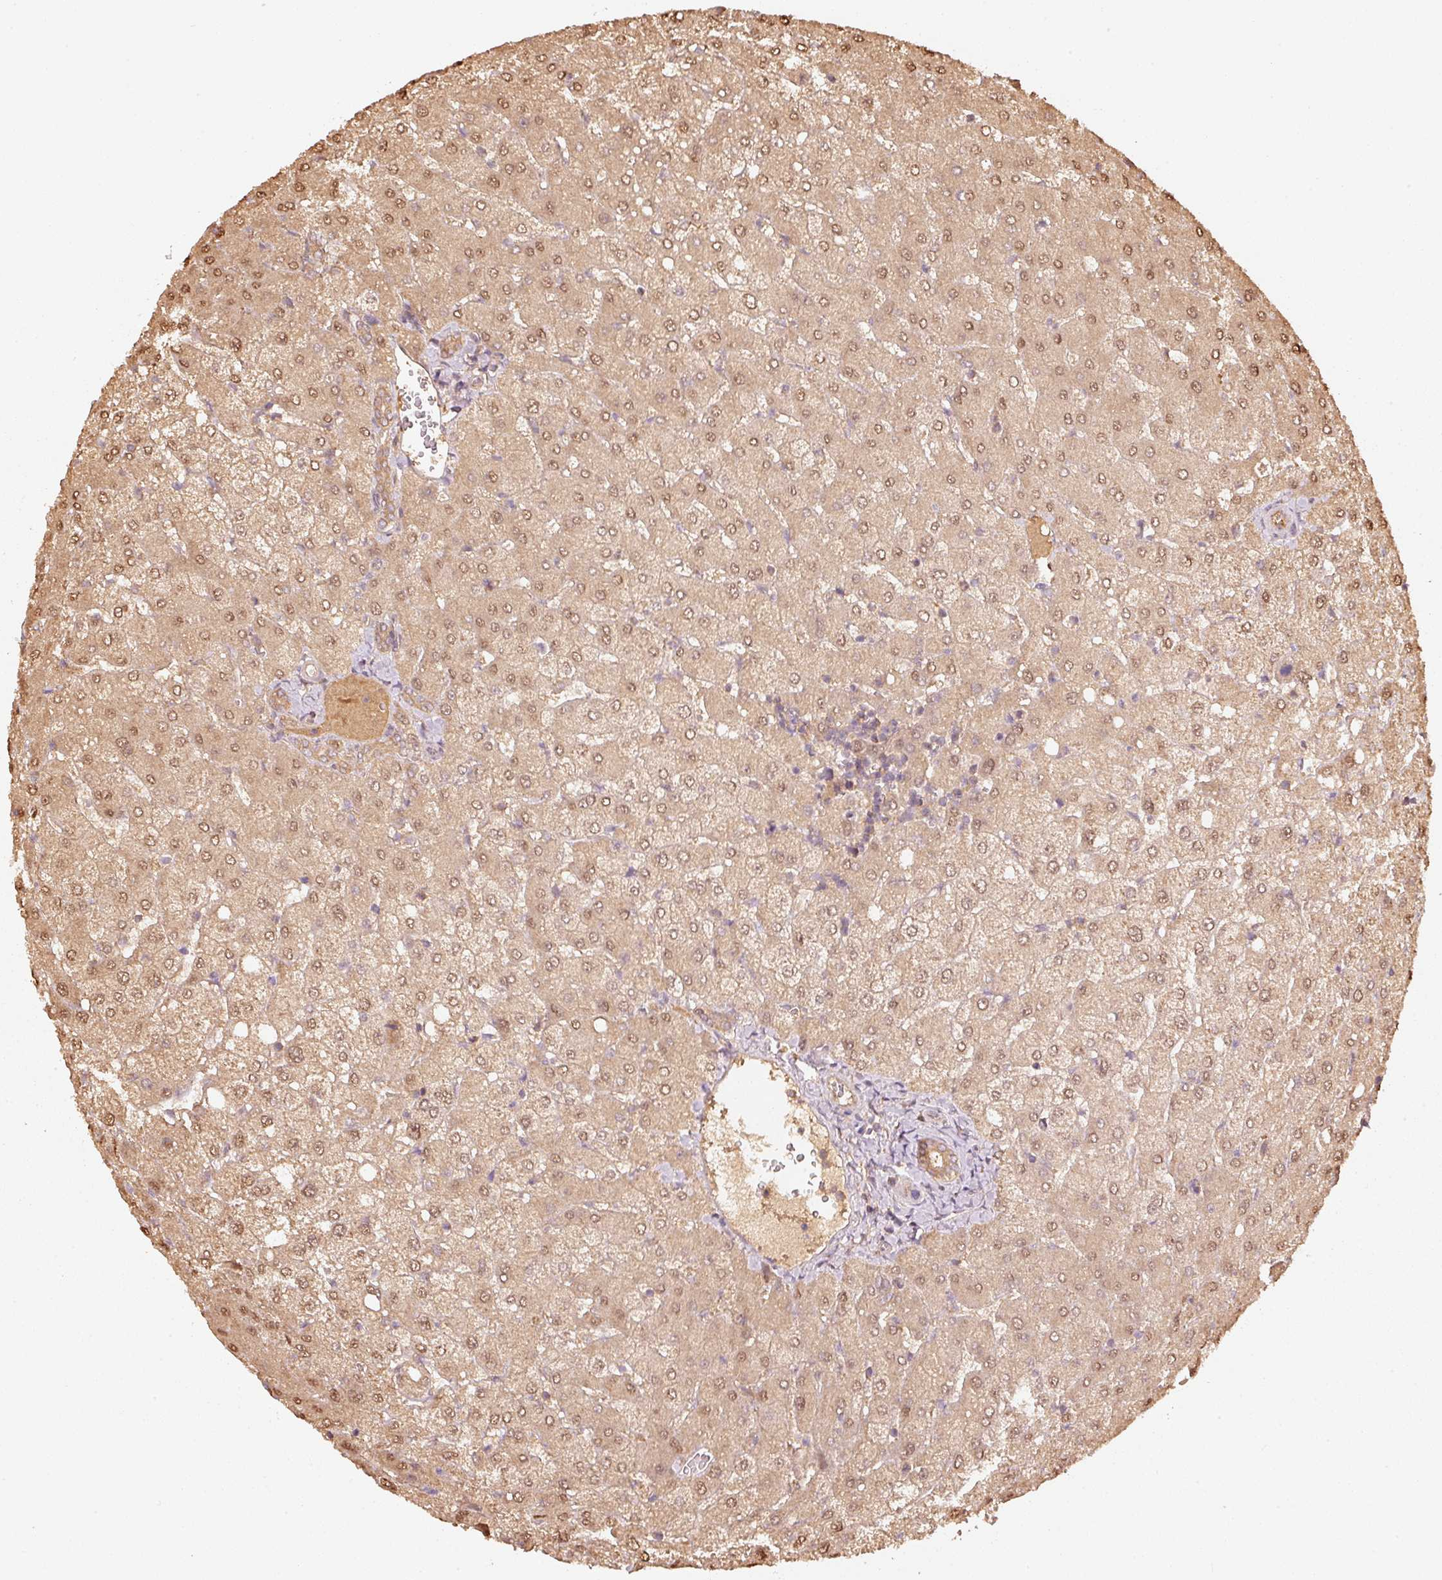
{"staining": {"intensity": "moderate", "quantity": ">75%", "location": "cytoplasmic/membranous"}, "tissue": "liver", "cell_type": "Cholangiocytes", "image_type": "normal", "snomed": [{"axis": "morphology", "description": "Normal tissue, NOS"}, {"axis": "topography", "description": "Liver"}], "caption": "Liver stained with DAB immunohistochemistry (IHC) reveals medium levels of moderate cytoplasmic/membranous staining in approximately >75% of cholangiocytes. (brown staining indicates protein expression, while blue staining denotes nuclei).", "gene": "STAU1", "patient": {"sex": "female", "age": 54}}